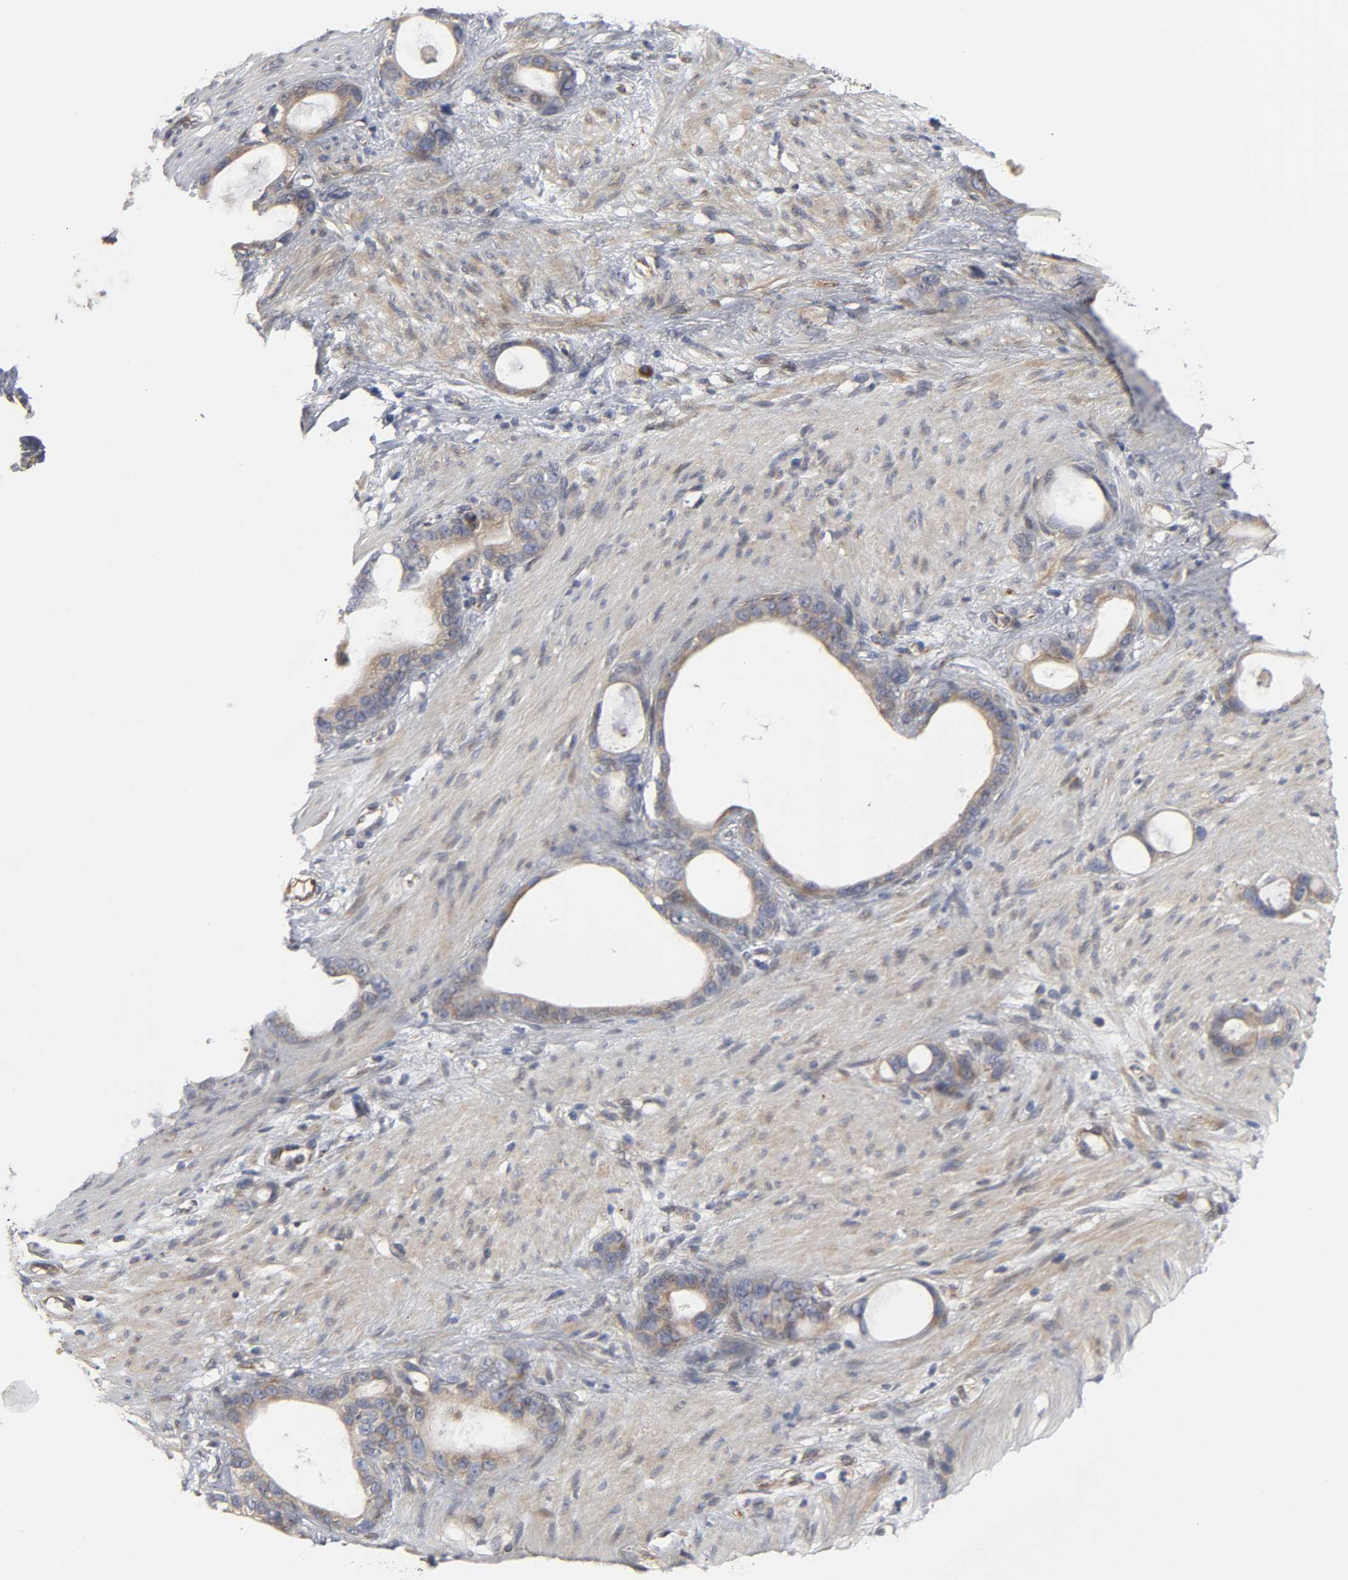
{"staining": {"intensity": "weak", "quantity": "25%-75%", "location": "cytoplasmic/membranous"}, "tissue": "stomach cancer", "cell_type": "Tumor cells", "image_type": "cancer", "snomed": [{"axis": "morphology", "description": "Adenocarcinoma, NOS"}, {"axis": "topography", "description": "Stomach"}], "caption": "Immunohistochemical staining of human stomach cancer shows low levels of weak cytoplasmic/membranous staining in approximately 25%-75% of tumor cells.", "gene": "ASB6", "patient": {"sex": "female", "age": 75}}